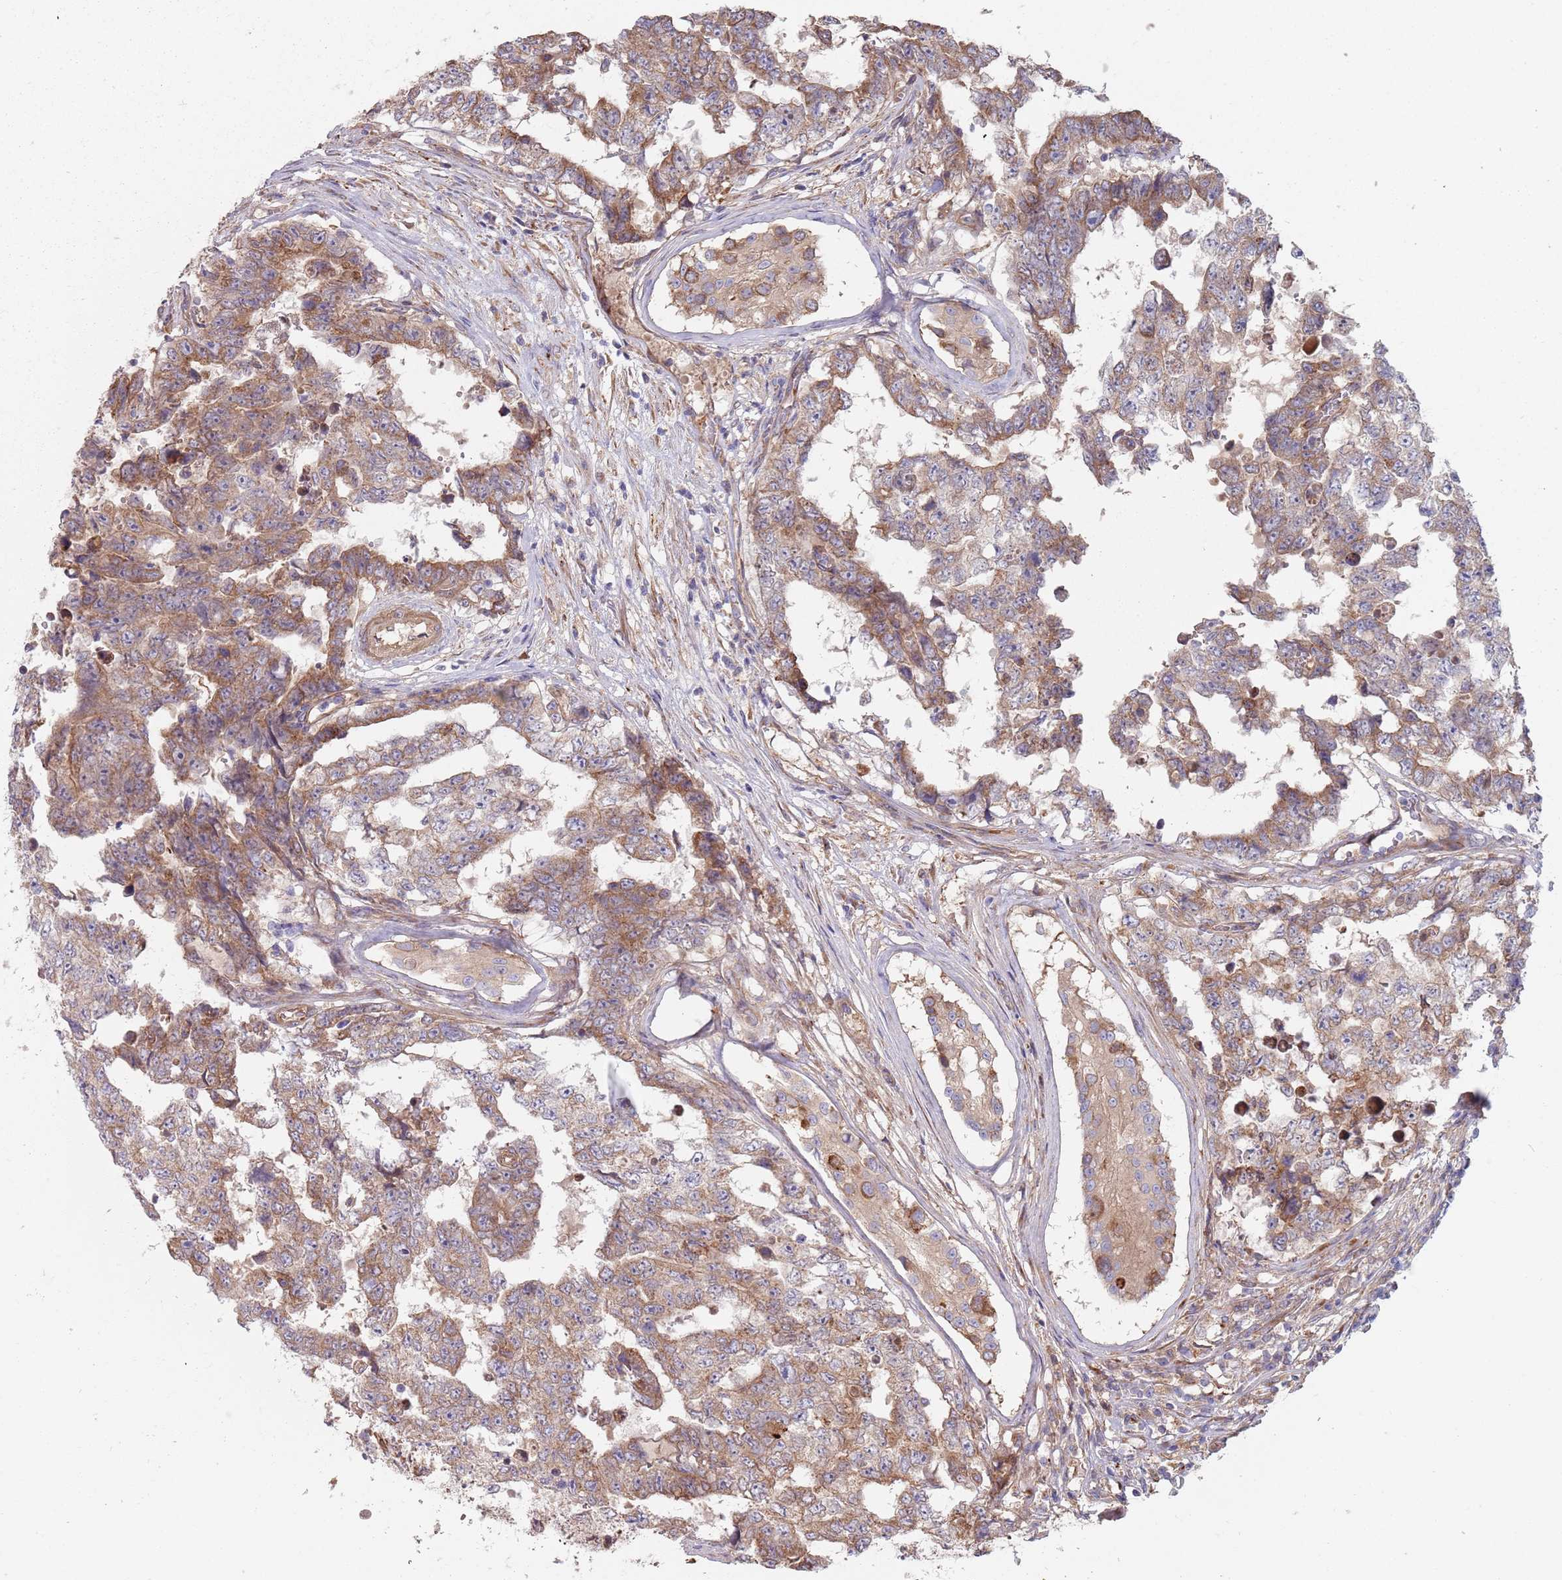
{"staining": {"intensity": "moderate", "quantity": ">75%", "location": "cytoplasmic/membranous"}, "tissue": "testis cancer", "cell_type": "Tumor cells", "image_type": "cancer", "snomed": [{"axis": "morphology", "description": "Normal tissue, NOS"}, {"axis": "morphology", "description": "Carcinoma, Embryonal, NOS"}, {"axis": "topography", "description": "Testis"}, {"axis": "topography", "description": "Epididymis"}], "caption": "DAB (3,3'-diaminobenzidine) immunohistochemical staining of testis embryonal carcinoma reveals moderate cytoplasmic/membranous protein expression in about >75% of tumor cells.", "gene": "SPDL1", "patient": {"sex": "male", "age": 25}}